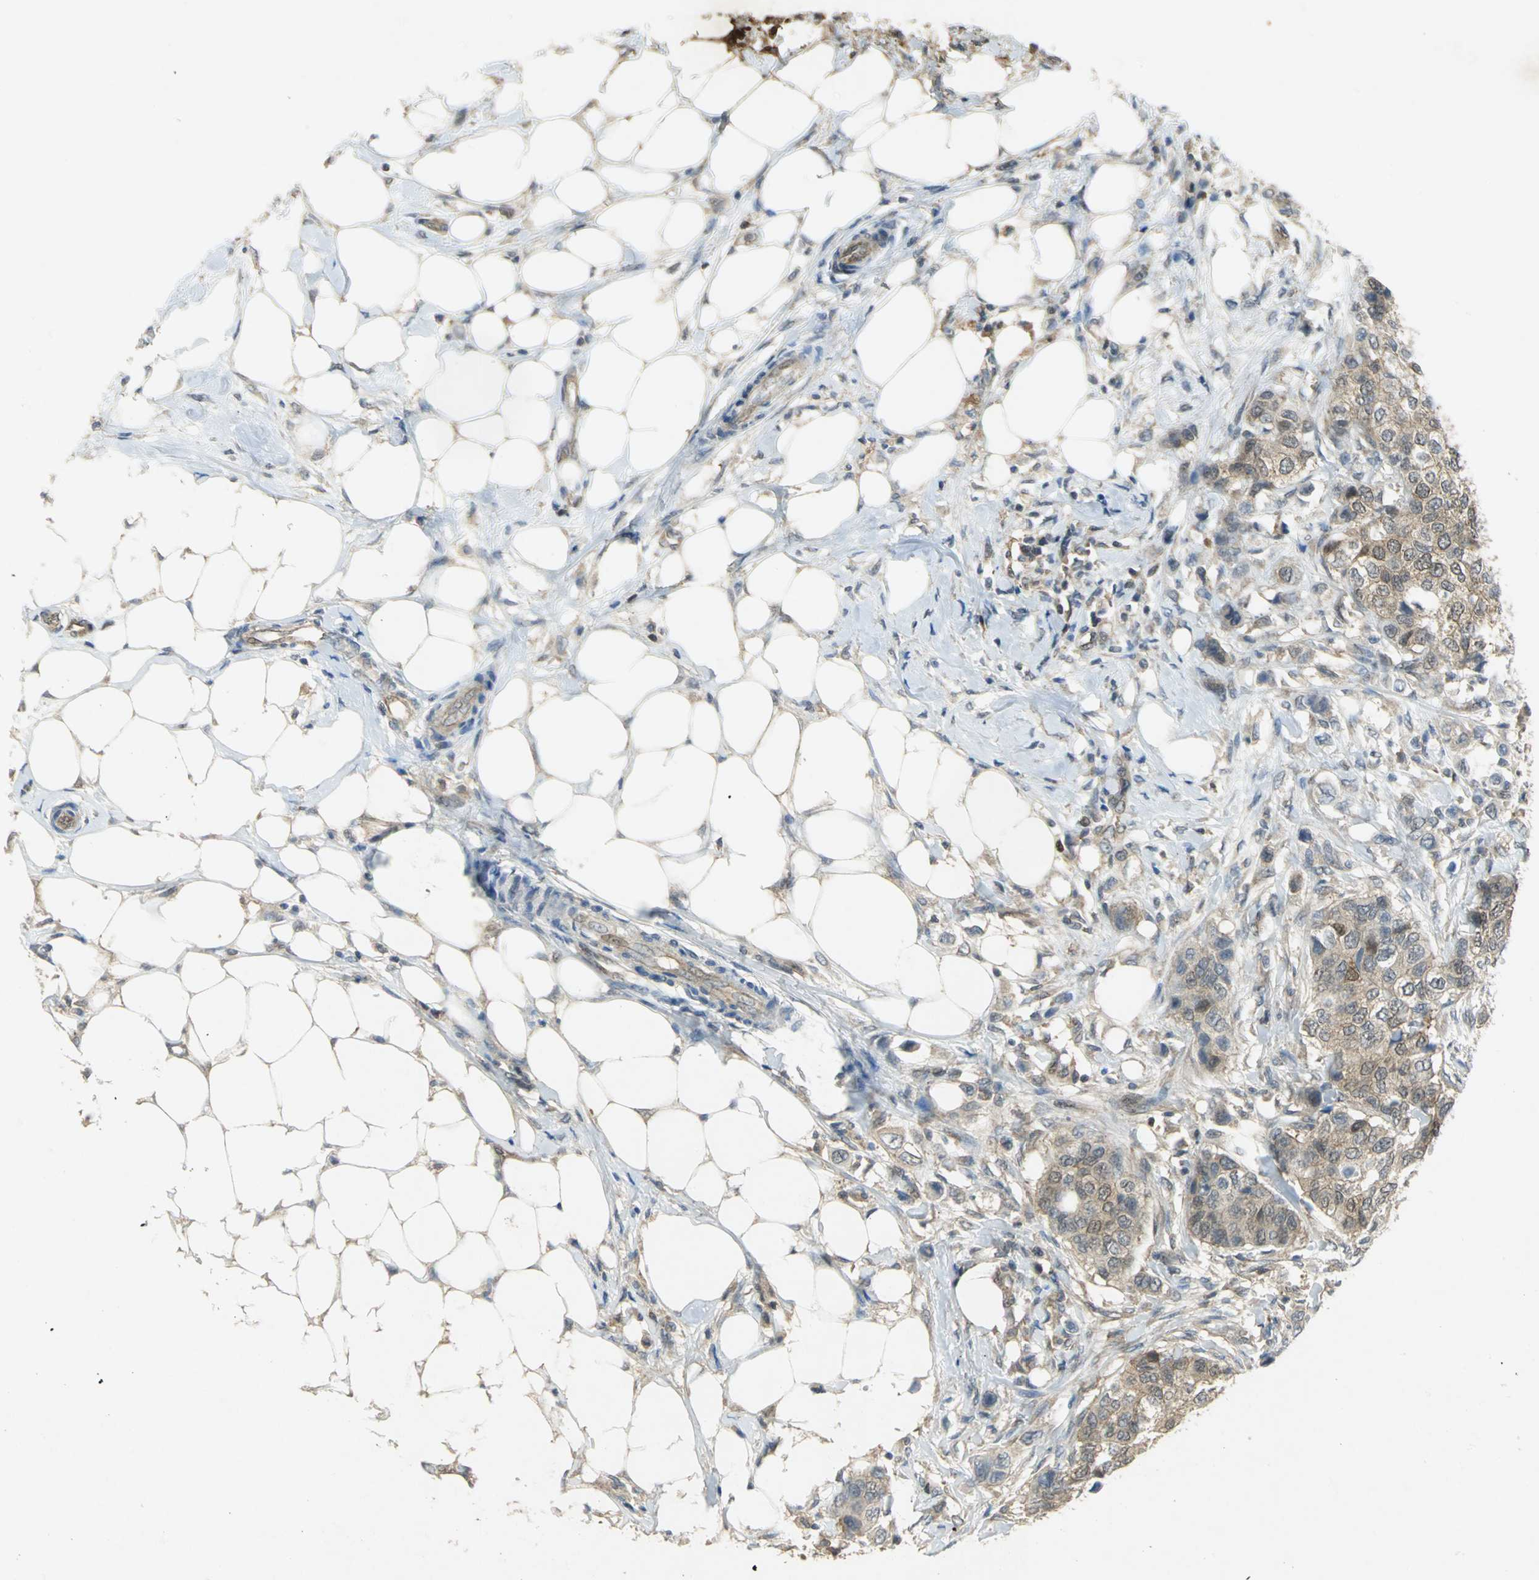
{"staining": {"intensity": "weak", "quantity": ">75%", "location": "cytoplasmic/membranous"}, "tissue": "breast cancer", "cell_type": "Tumor cells", "image_type": "cancer", "snomed": [{"axis": "morphology", "description": "Normal tissue, NOS"}, {"axis": "morphology", "description": "Duct carcinoma"}, {"axis": "topography", "description": "Breast"}], "caption": "This micrograph reveals immunohistochemistry staining of human breast intraductal carcinoma, with low weak cytoplasmic/membranous staining in approximately >75% of tumor cells.", "gene": "PPIA", "patient": {"sex": "female", "age": 49}}